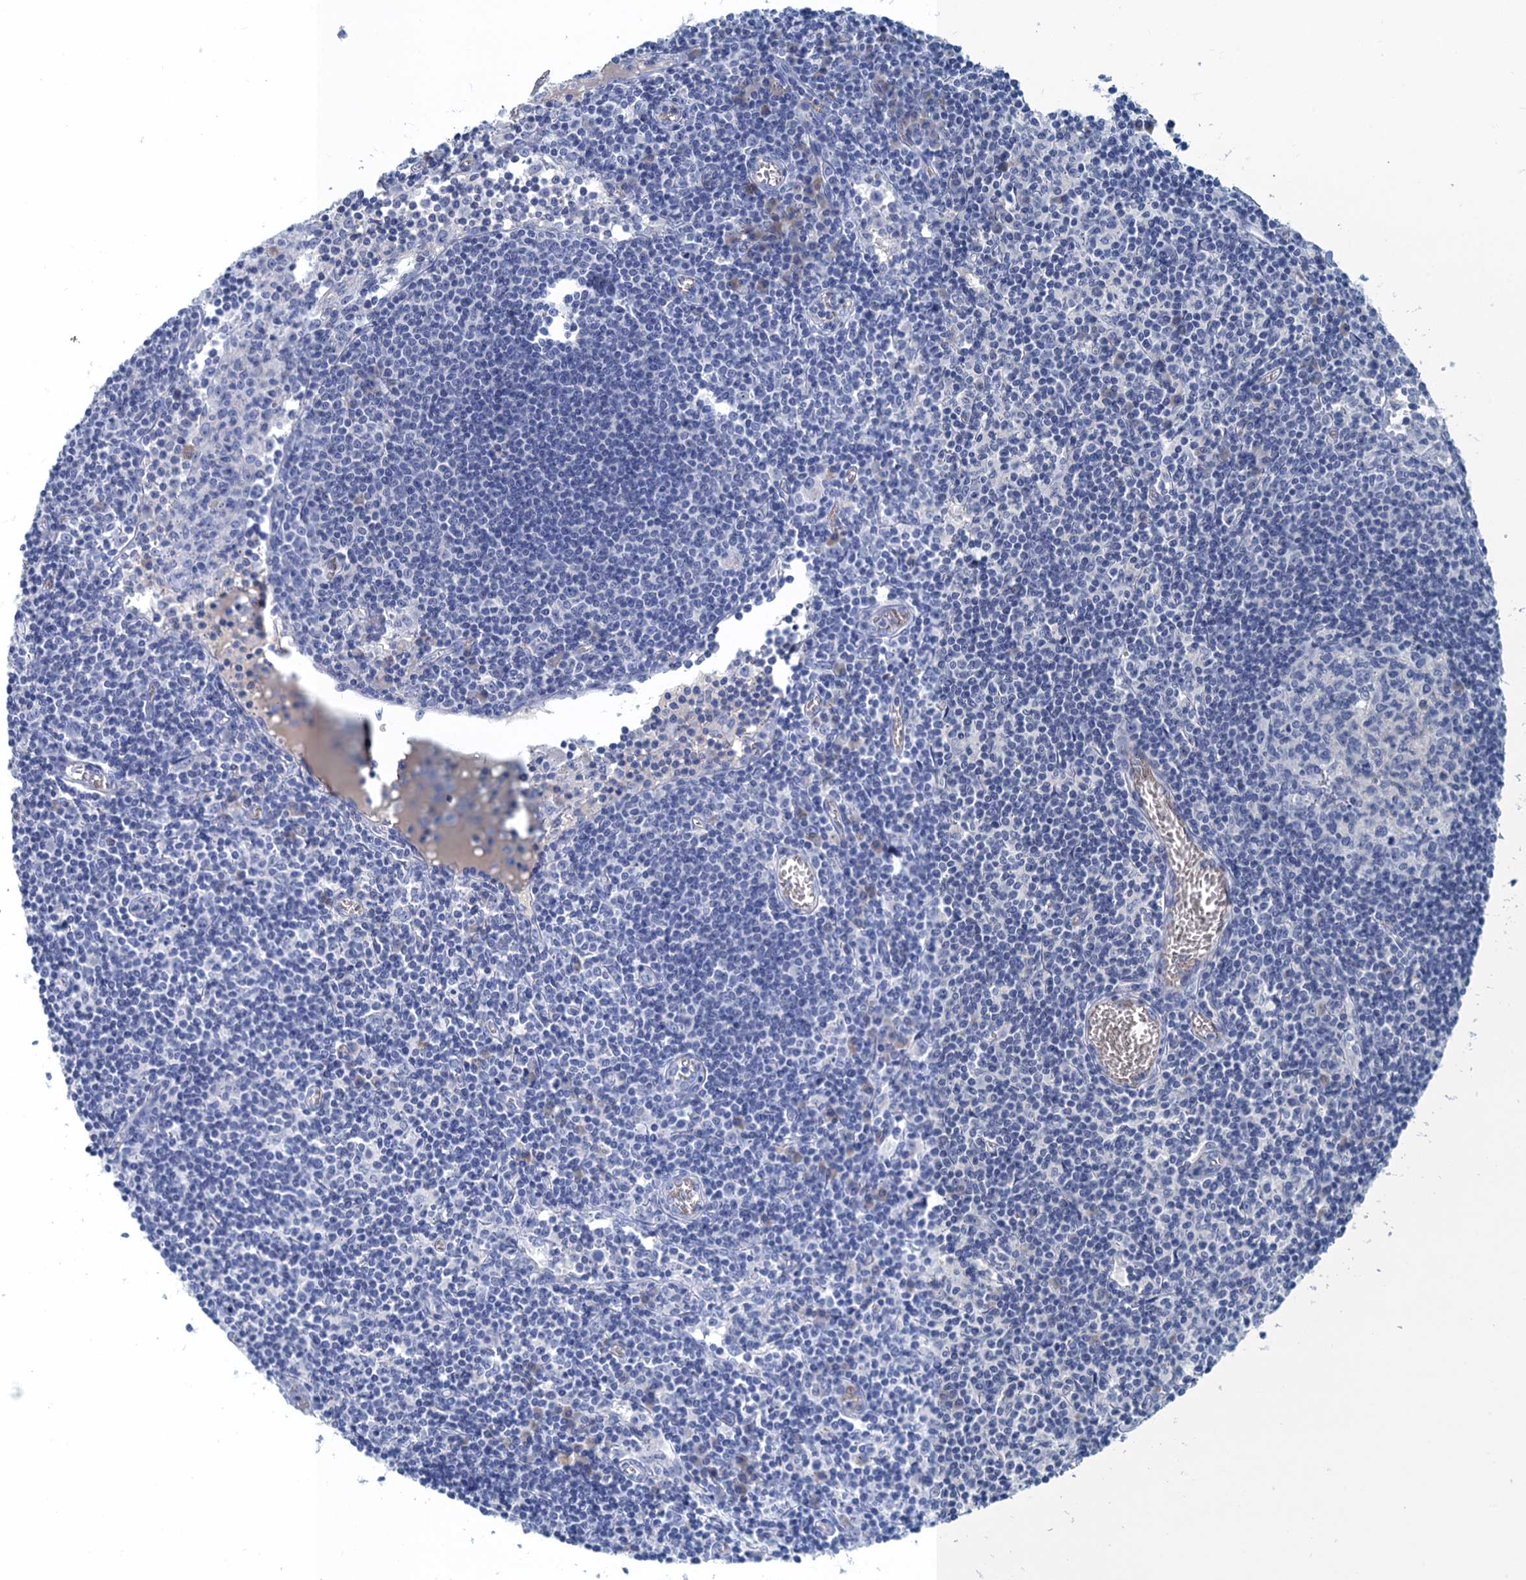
{"staining": {"intensity": "negative", "quantity": "none", "location": "none"}, "tissue": "lymph node", "cell_type": "Germinal center cells", "image_type": "normal", "snomed": [{"axis": "morphology", "description": "Normal tissue, NOS"}, {"axis": "topography", "description": "Lymph node"}], "caption": "DAB immunohistochemical staining of normal lymph node displays no significant staining in germinal center cells.", "gene": "MYADML2", "patient": {"sex": "female", "age": 55}}